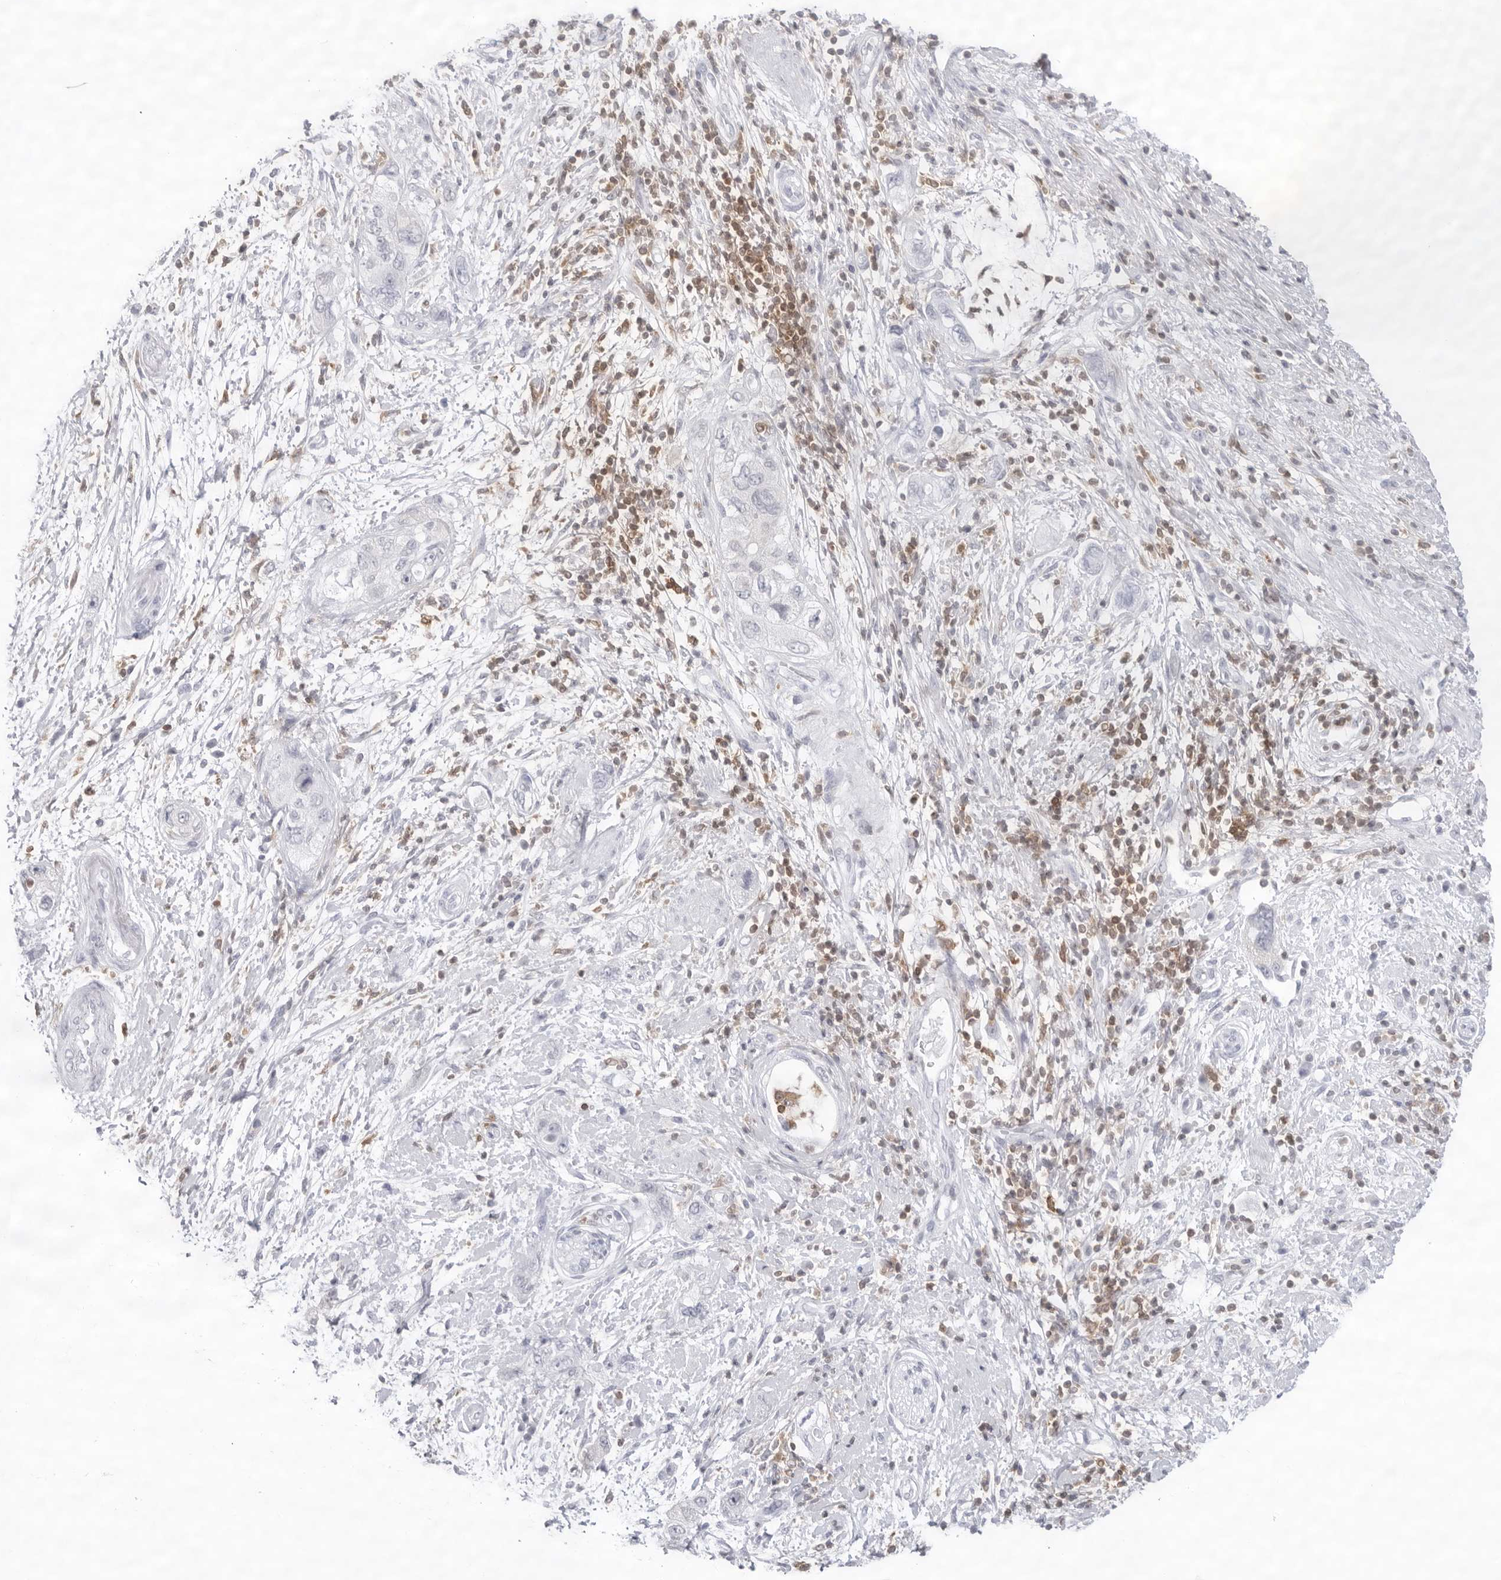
{"staining": {"intensity": "negative", "quantity": "none", "location": "none"}, "tissue": "pancreatic cancer", "cell_type": "Tumor cells", "image_type": "cancer", "snomed": [{"axis": "morphology", "description": "Adenocarcinoma, NOS"}, {"axis": "topography", "description": "Pancreas"}], "caption": "Immunohistochemical staining of adenocarcinoma (pancreatic) displays no significant expression in tumor cells.", "gene": "FMNL1", "patient": {"sex": "female", "age": 73}}